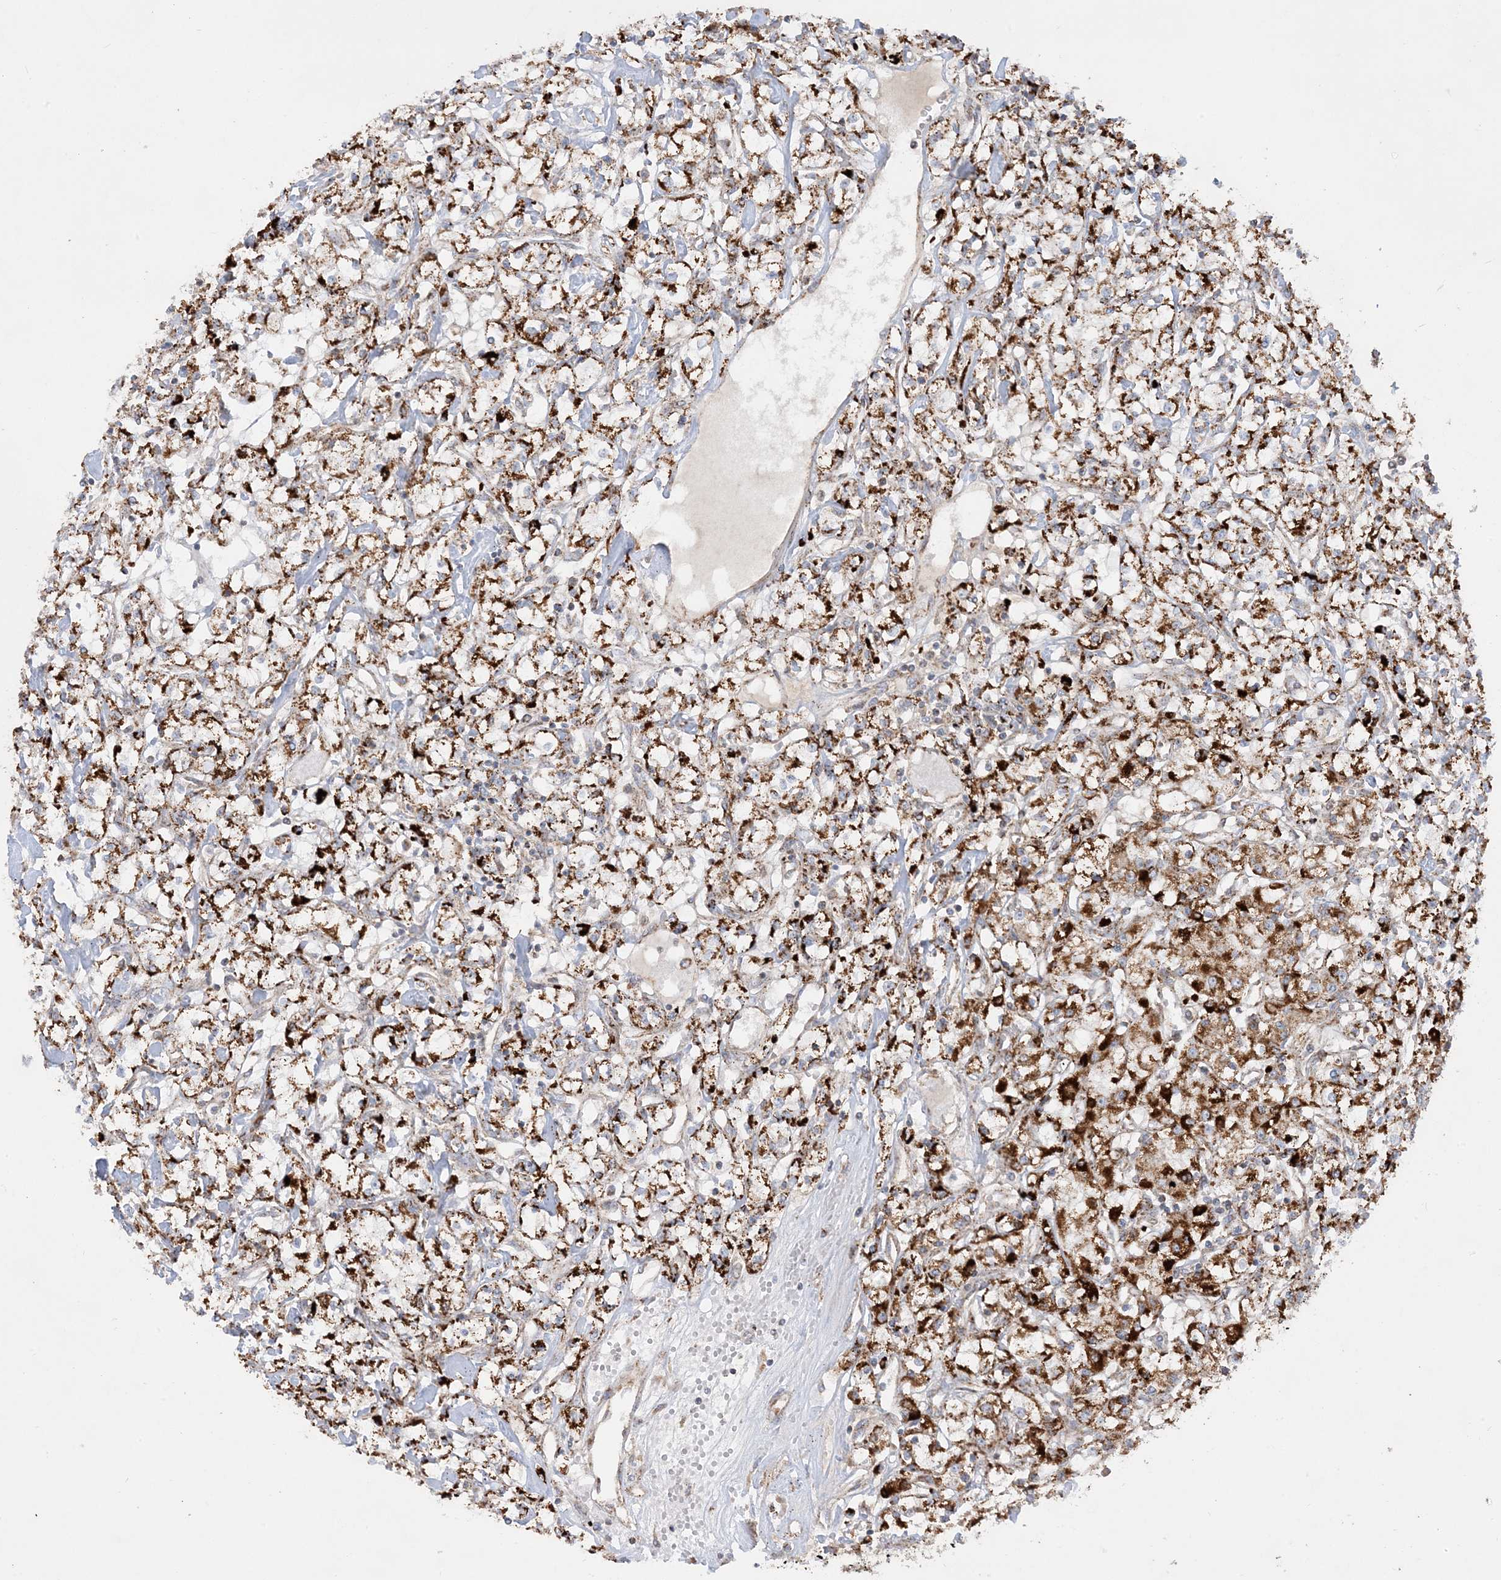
{"staining": {"intensity": "strong", "quantity": ">75%", "location": "cytoplasmic/membranous"}, "tissue": "renal cancer", "cell_type": "Tumor cells", "image_type": "cancer", "snomed": [{"axis": "morphology", "description": "Adenocarcinoma, NOS"}, {"axis": "topography", "description": "Kidney"}], "caption": "Protein staining of renal cancer (adenocarcinoma) tissue demonstrates strong cytoplasmic/membranous staining in approximately >75% of tumor cells. (DAB = brown stain, brightfield microscopy at high magnification).", "gene": "NDUFAF3", "patient": {"sex": "female", "age": 59}}